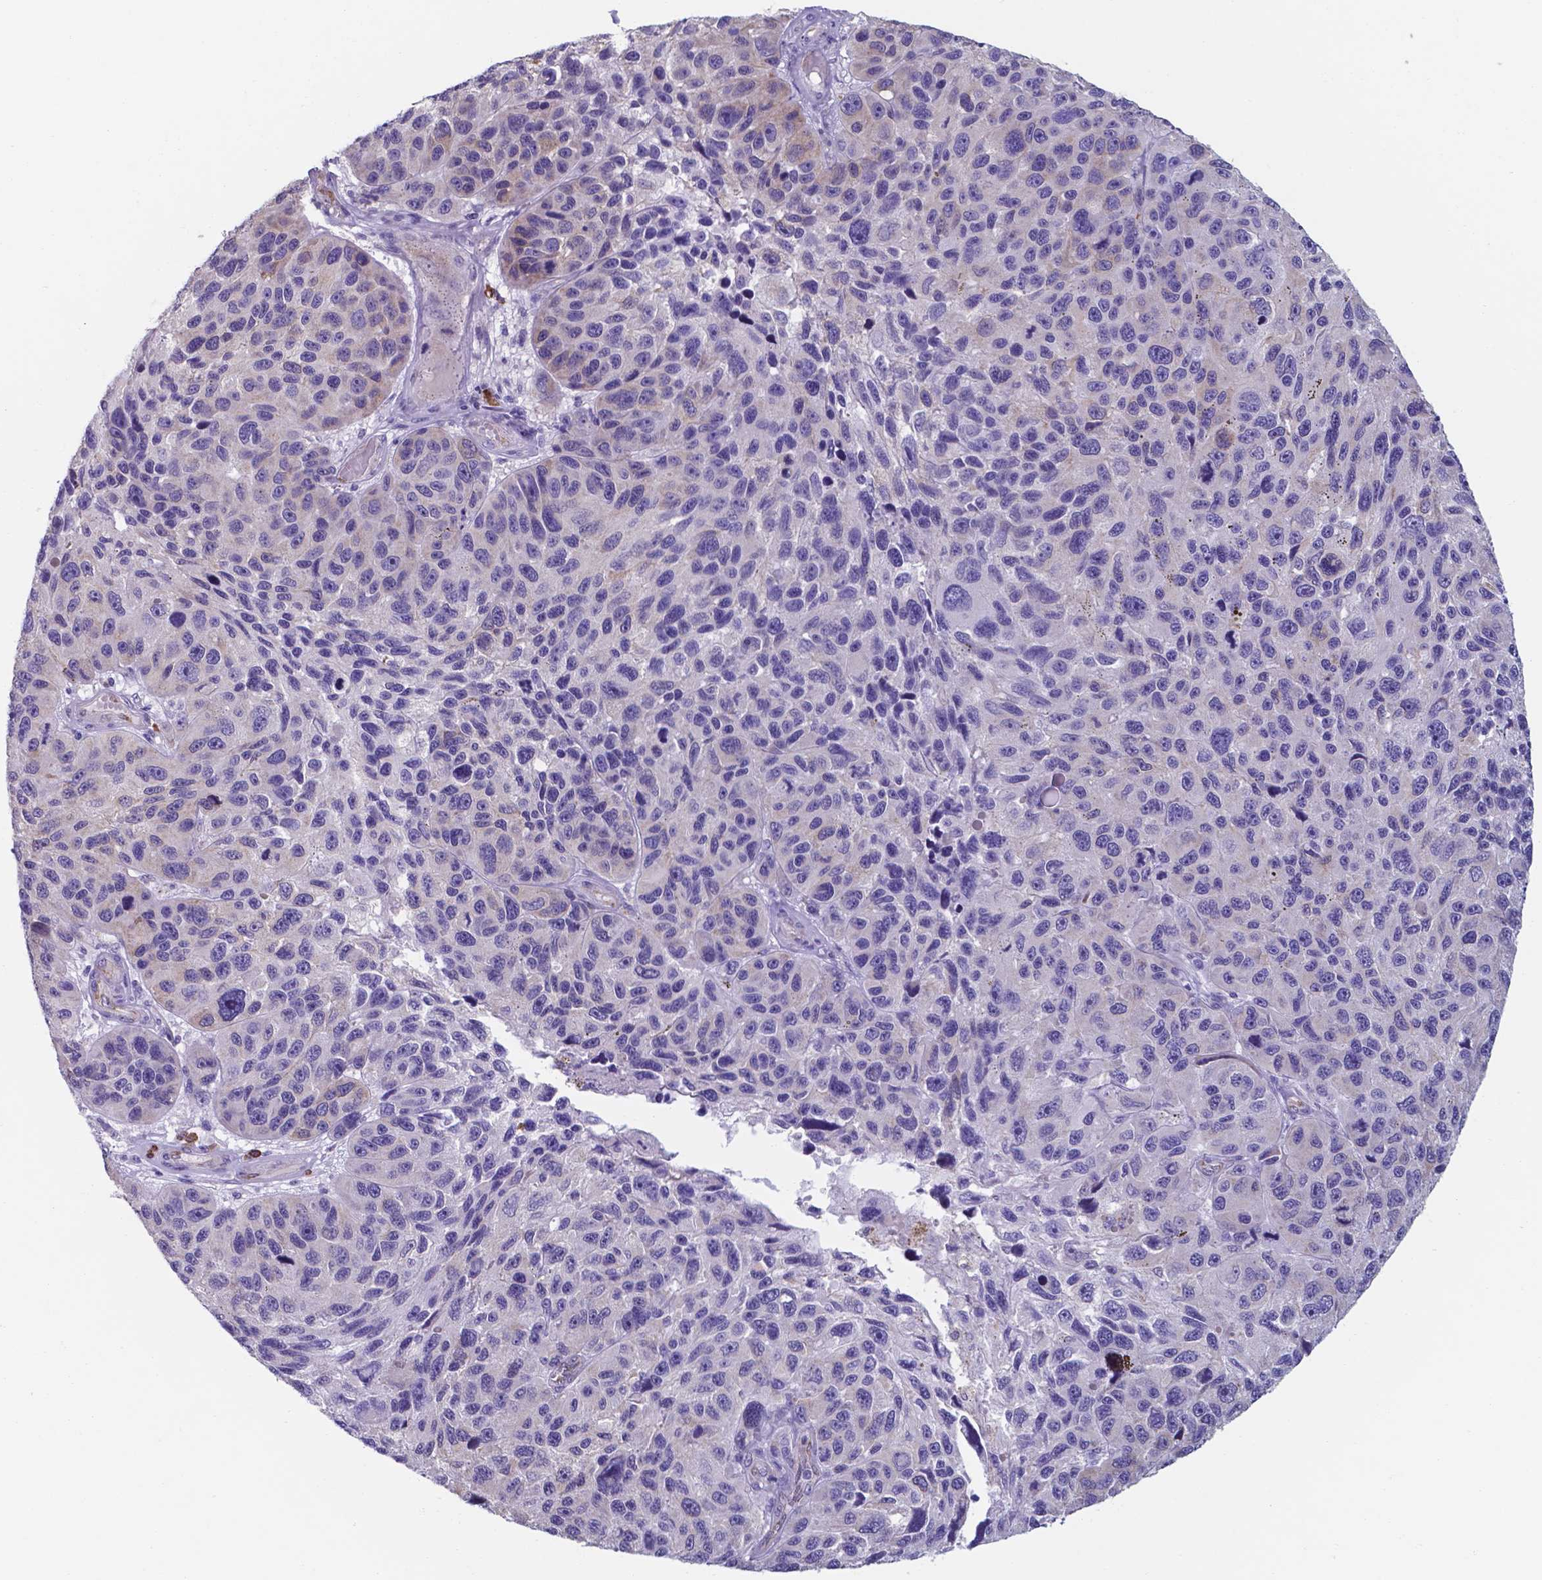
{"staining": {"intensity": "negative", "quantity": "none", "location": "none"}, "tissue": "melanoma", "cell_type": "Tumor cells", "image_type": "cancer", "snomed": [{"axis": "morphology", "description": "Malignant melanoma, NOS"}, {"axis": "topography", "description": "Skin"}], "caption": "Immunohistochemical staining of human melanoma reveals no significant positivity in tumor cells.", "gene": "UBE2J1", "patient": {"sex": "male", "age": 53}}